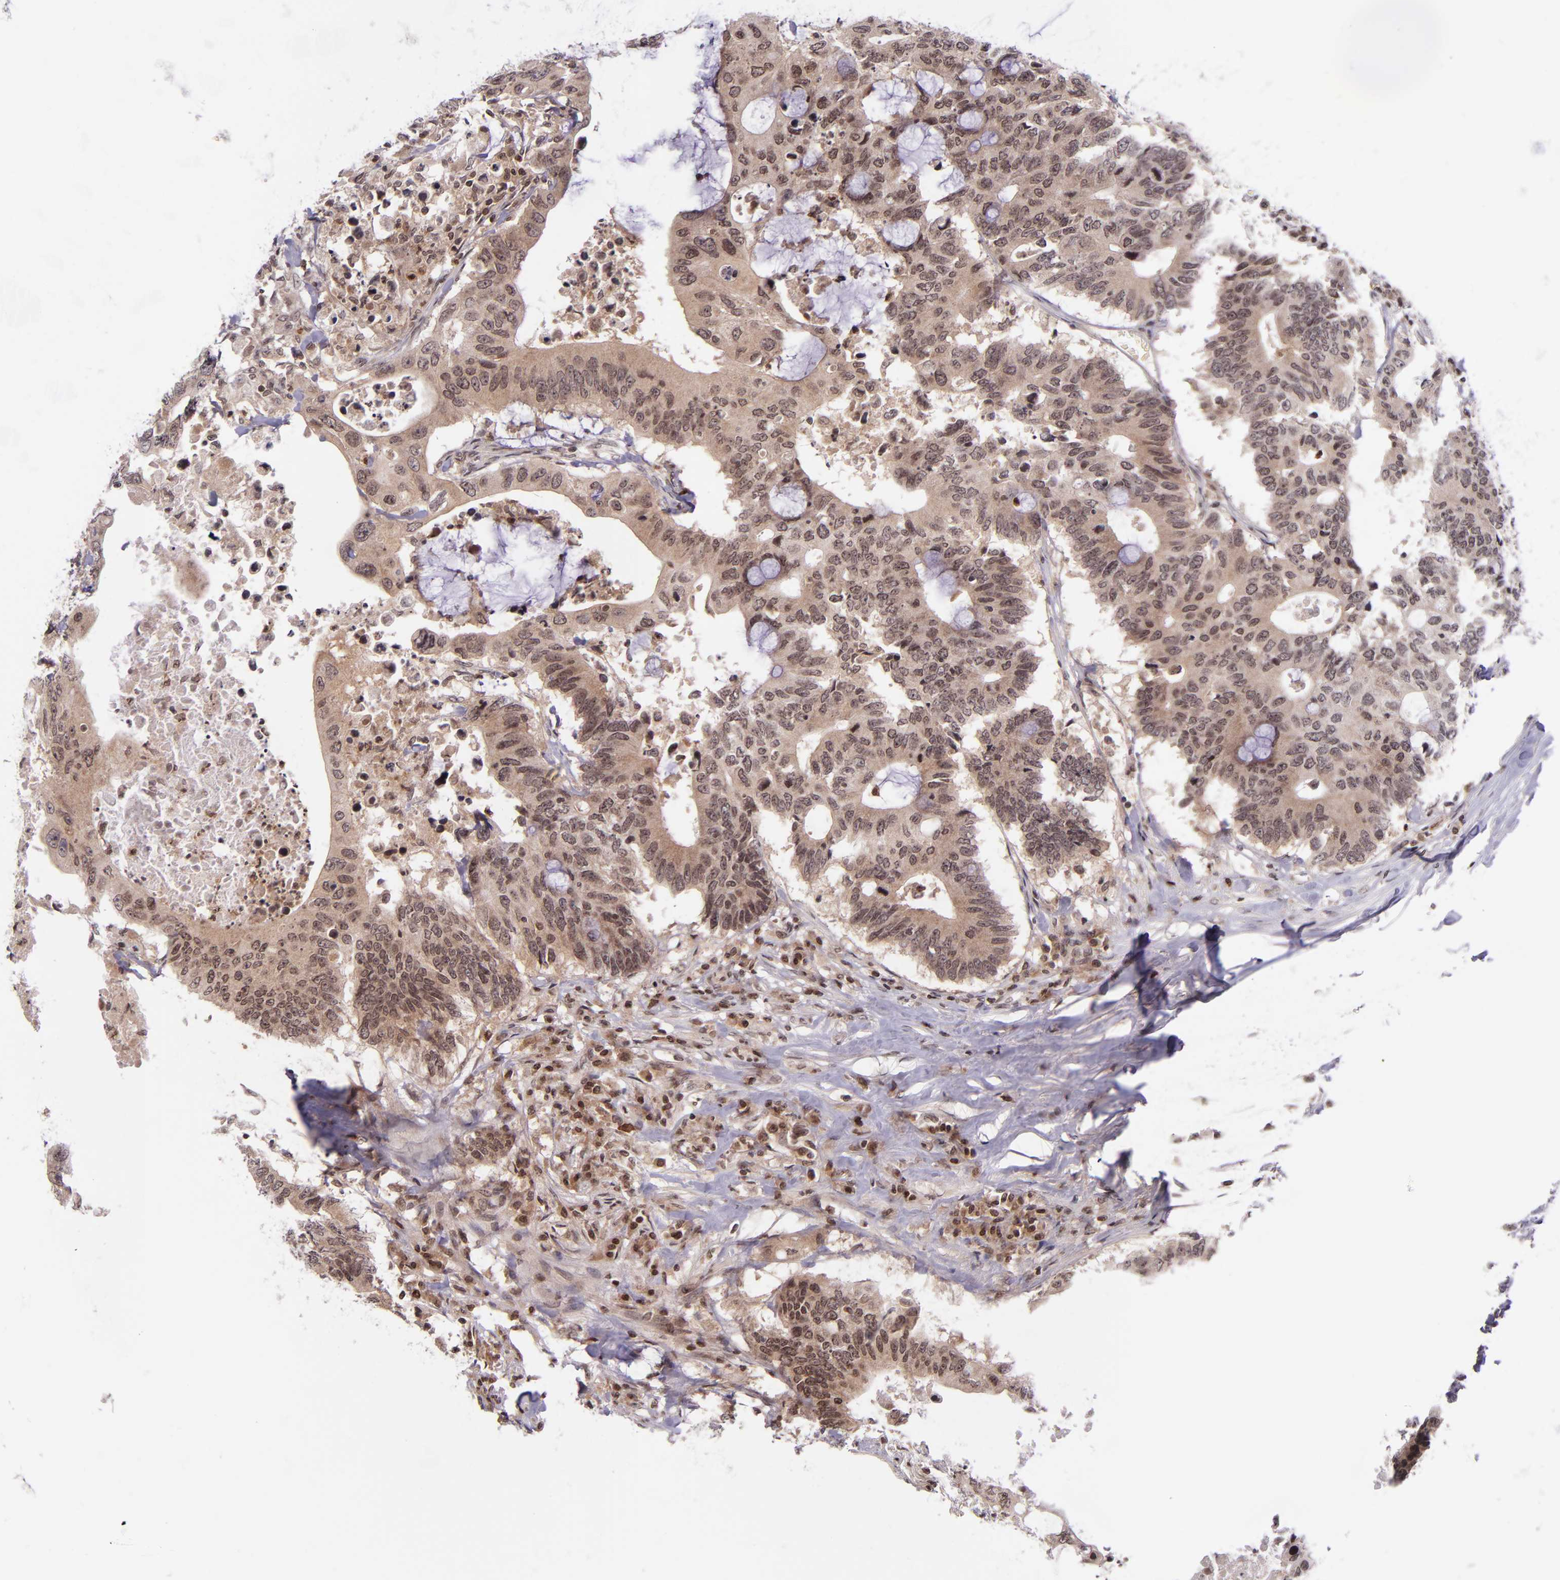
{"staining": {"intensity": "moderate", "quantity": ">75%", "location": "cytoplasmic/membranous"}, "tissue": "colorectal cancer", "cell_type": "Tumor cells", "image_type": "cancer", "snomed": [{"axis": "morphology", "description": "Adenocarcinoma, NOS"}, {"axis": "topography", "description": "Colon"}], "caption": "A photomicrograph of human colorectal cancer (adenocarcinoma) stained for a protein reveals moderate cytoplasmic/membranous brown staining in tumor cells.", "gene": "SELL", "patient": {"sex": "male", "age": 71}}